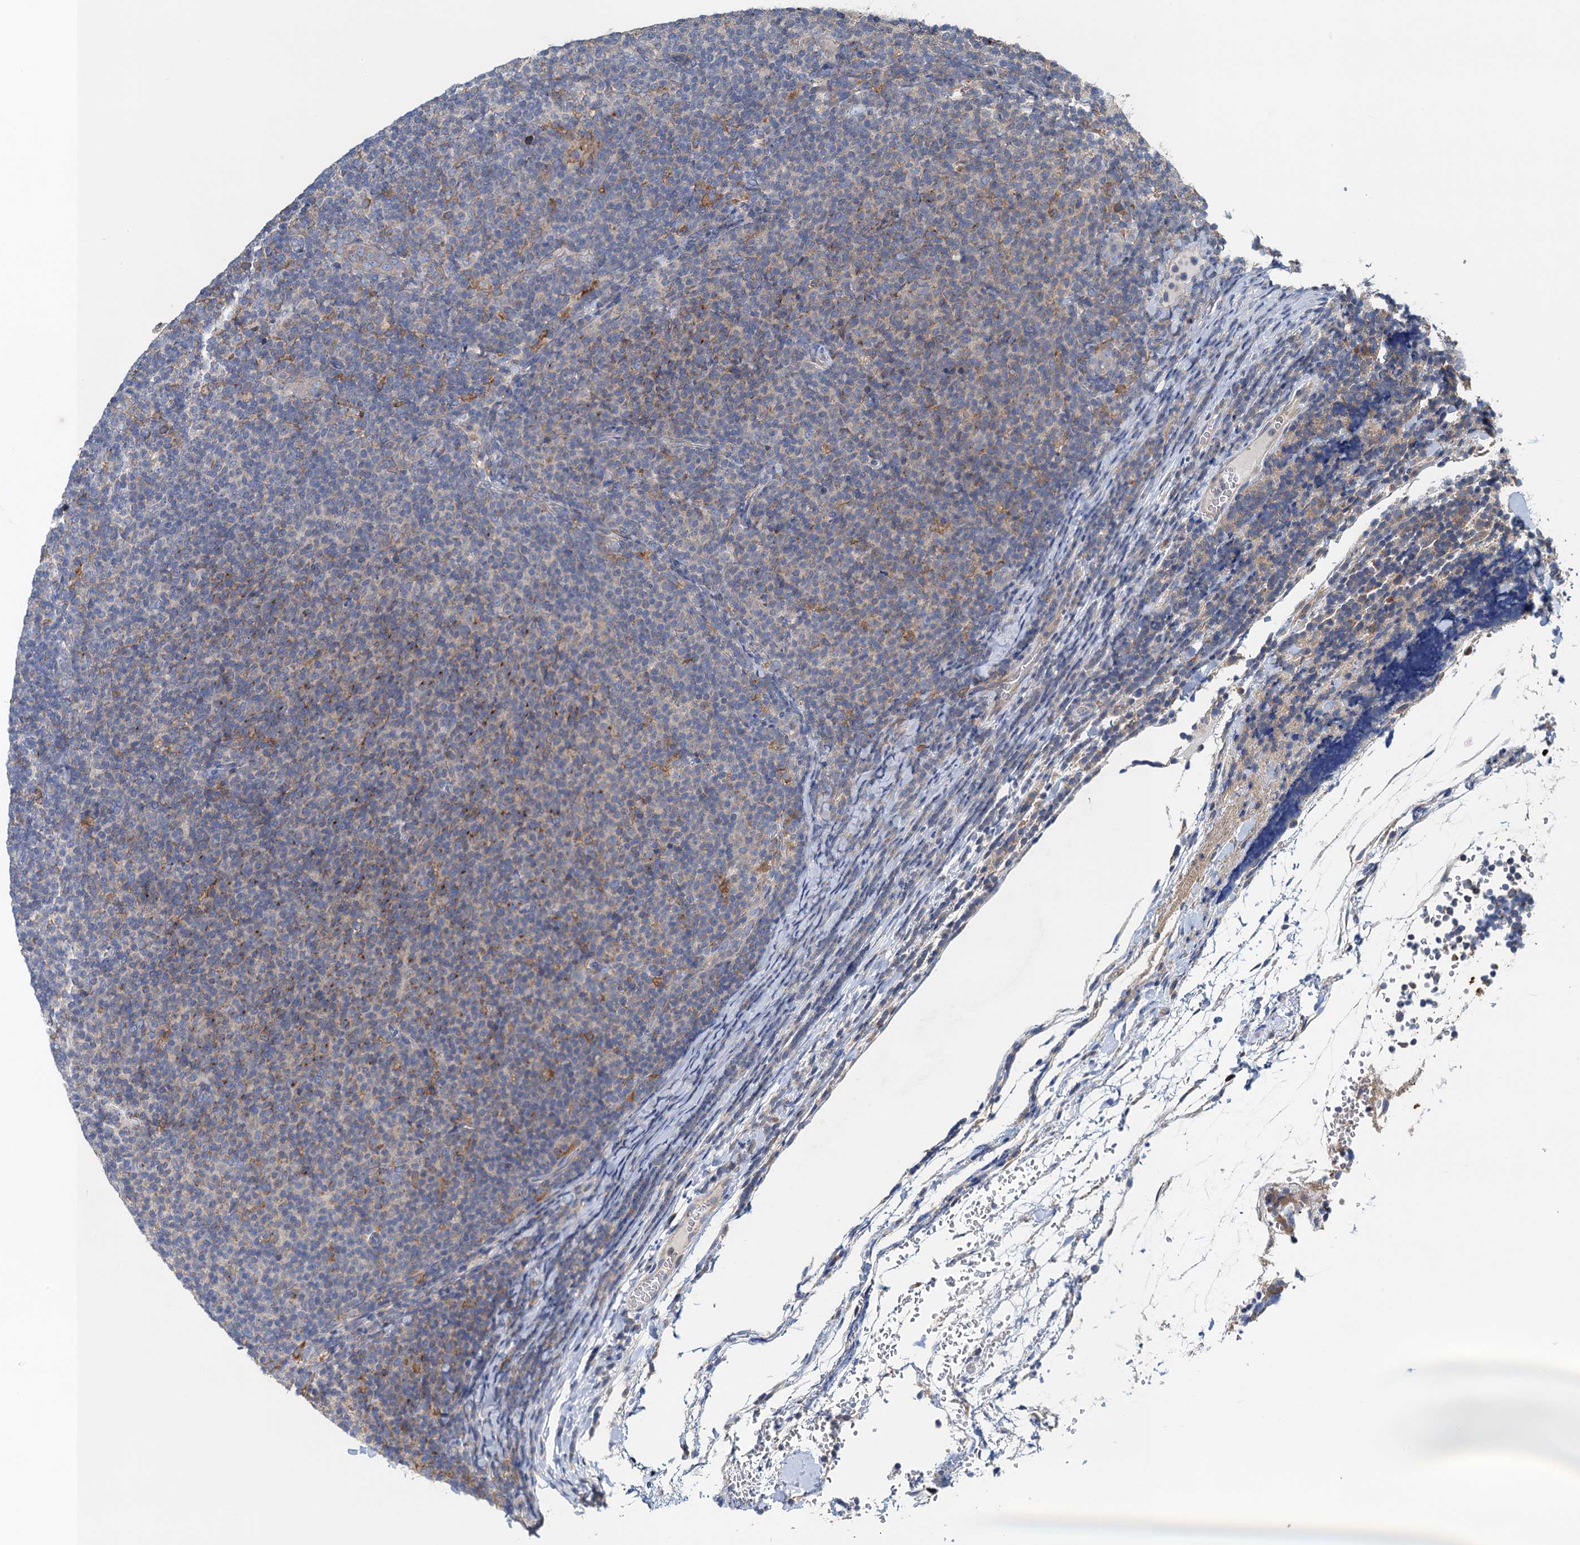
{"staining": {"intensity": "negative", "quantity": "none", "location": "none"}, "tissue": "lymphoma", "cell_type": "Tumor cells", "image_type": "cancer", "snomed": [{"axis": "morphology", "description": "Malignant lymphoma, non-Hodgkin's type, Low grade"}, {"axis": "topography", "description": "Lymph node"}], "caption": "A histopathology image of human lymphoma is negative for staining in tumor cells.", "gene": "SNAP29", "patient": {"sex": "male", "age": 66}}